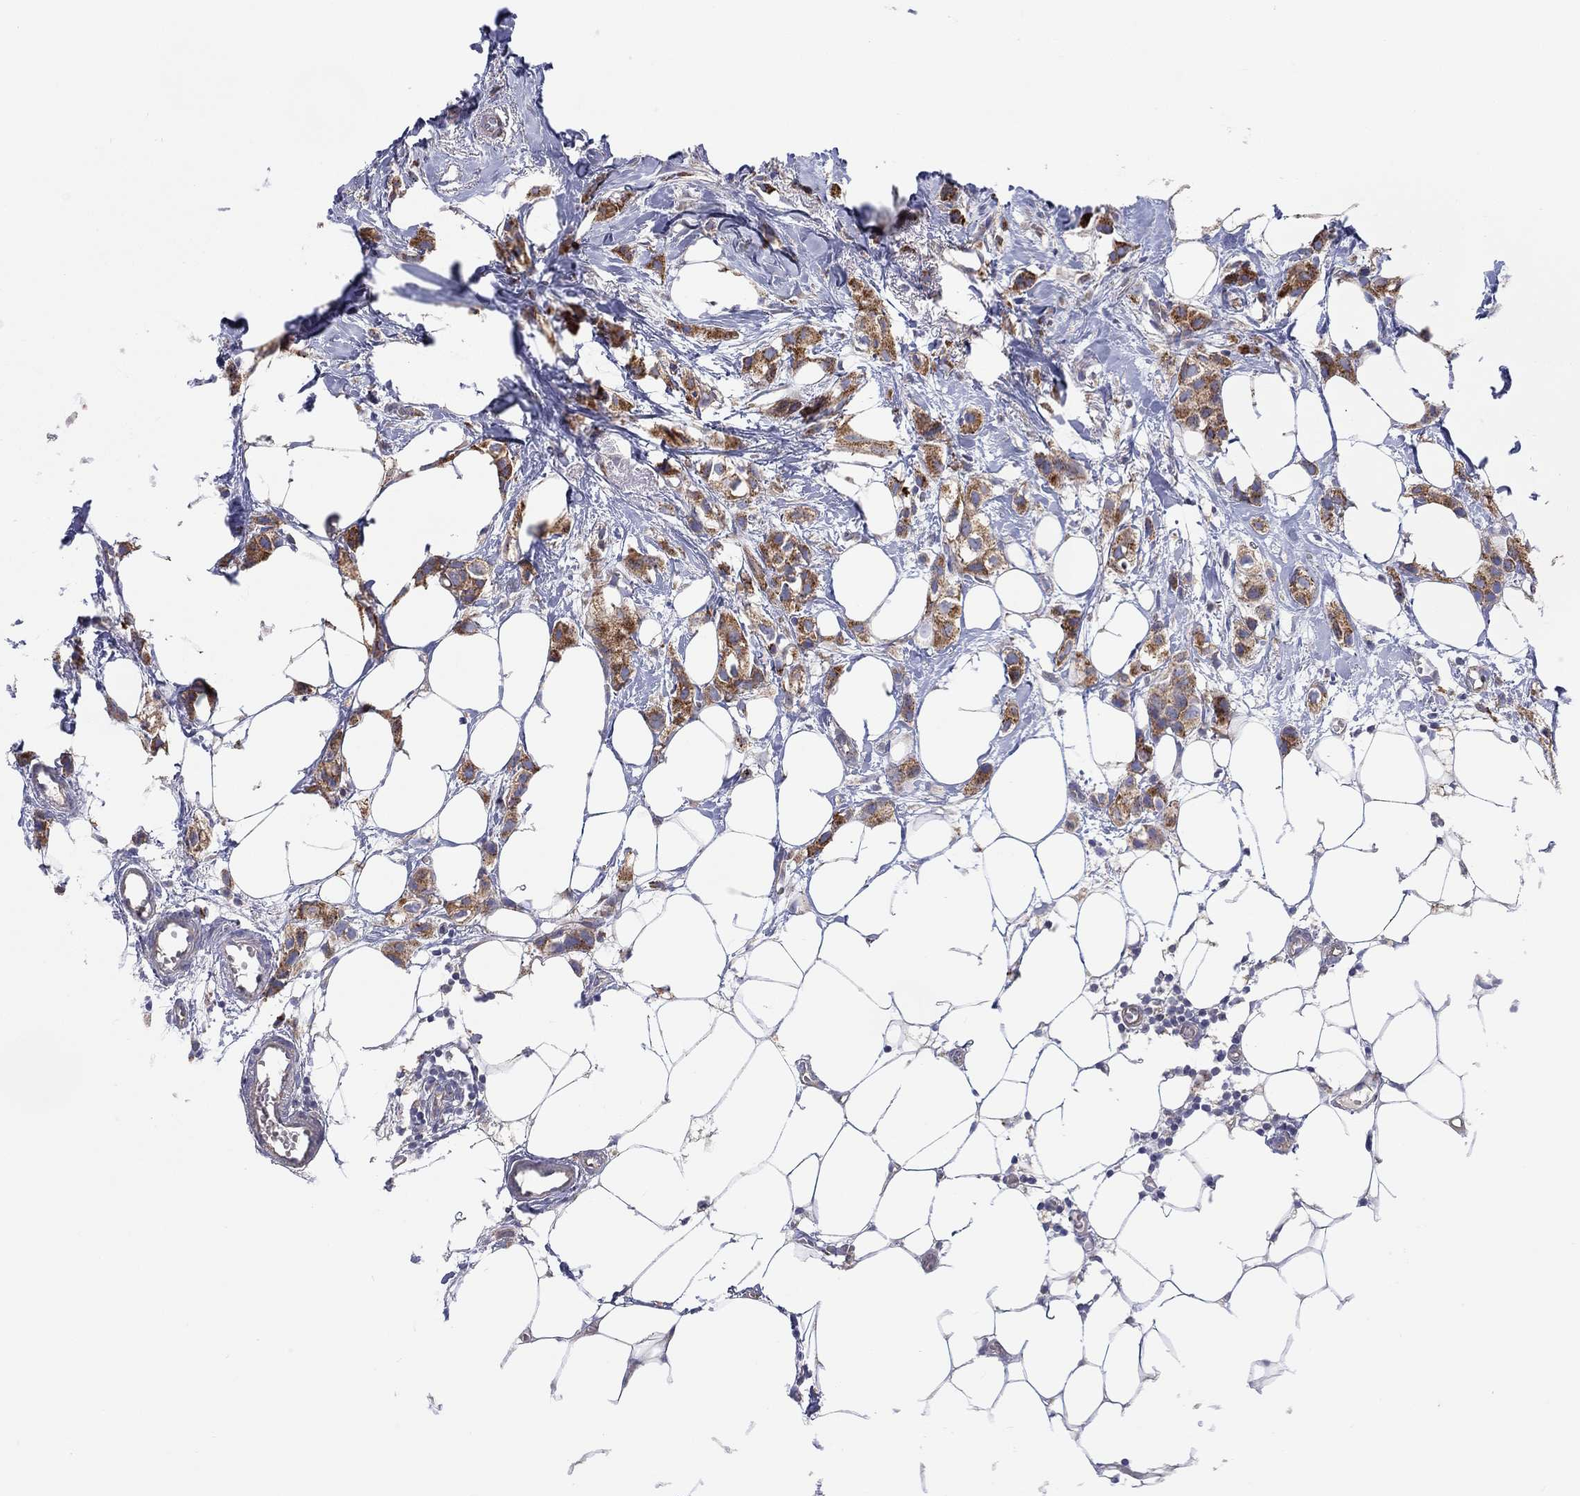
{"staining": {"intensity": "strong", "quantity": ">75%", "location": "cytoplasmic/membranous"}, "tissue": "breast cancer", "cell_type": "Tumor cells", "image_type": "cancer", "snomed": [{"axis": "morphology", "description": "Duct carcinoma"}, {"axis": "topography", "description": "Breast"}], "caption": "Protein analysis of breast invasive ductal carcinoma tissue displays strong cytoplasmic/membranous positivity in about >75% of tumor cells. The protein is stained brown, and the nuclei are stained in blue (DAB (3,3'-diaminobenzidine) IHC with brightfield microscopy, high magnification).", "gene": "BCO2", "patient": {"sex": "female", "age": 85}}